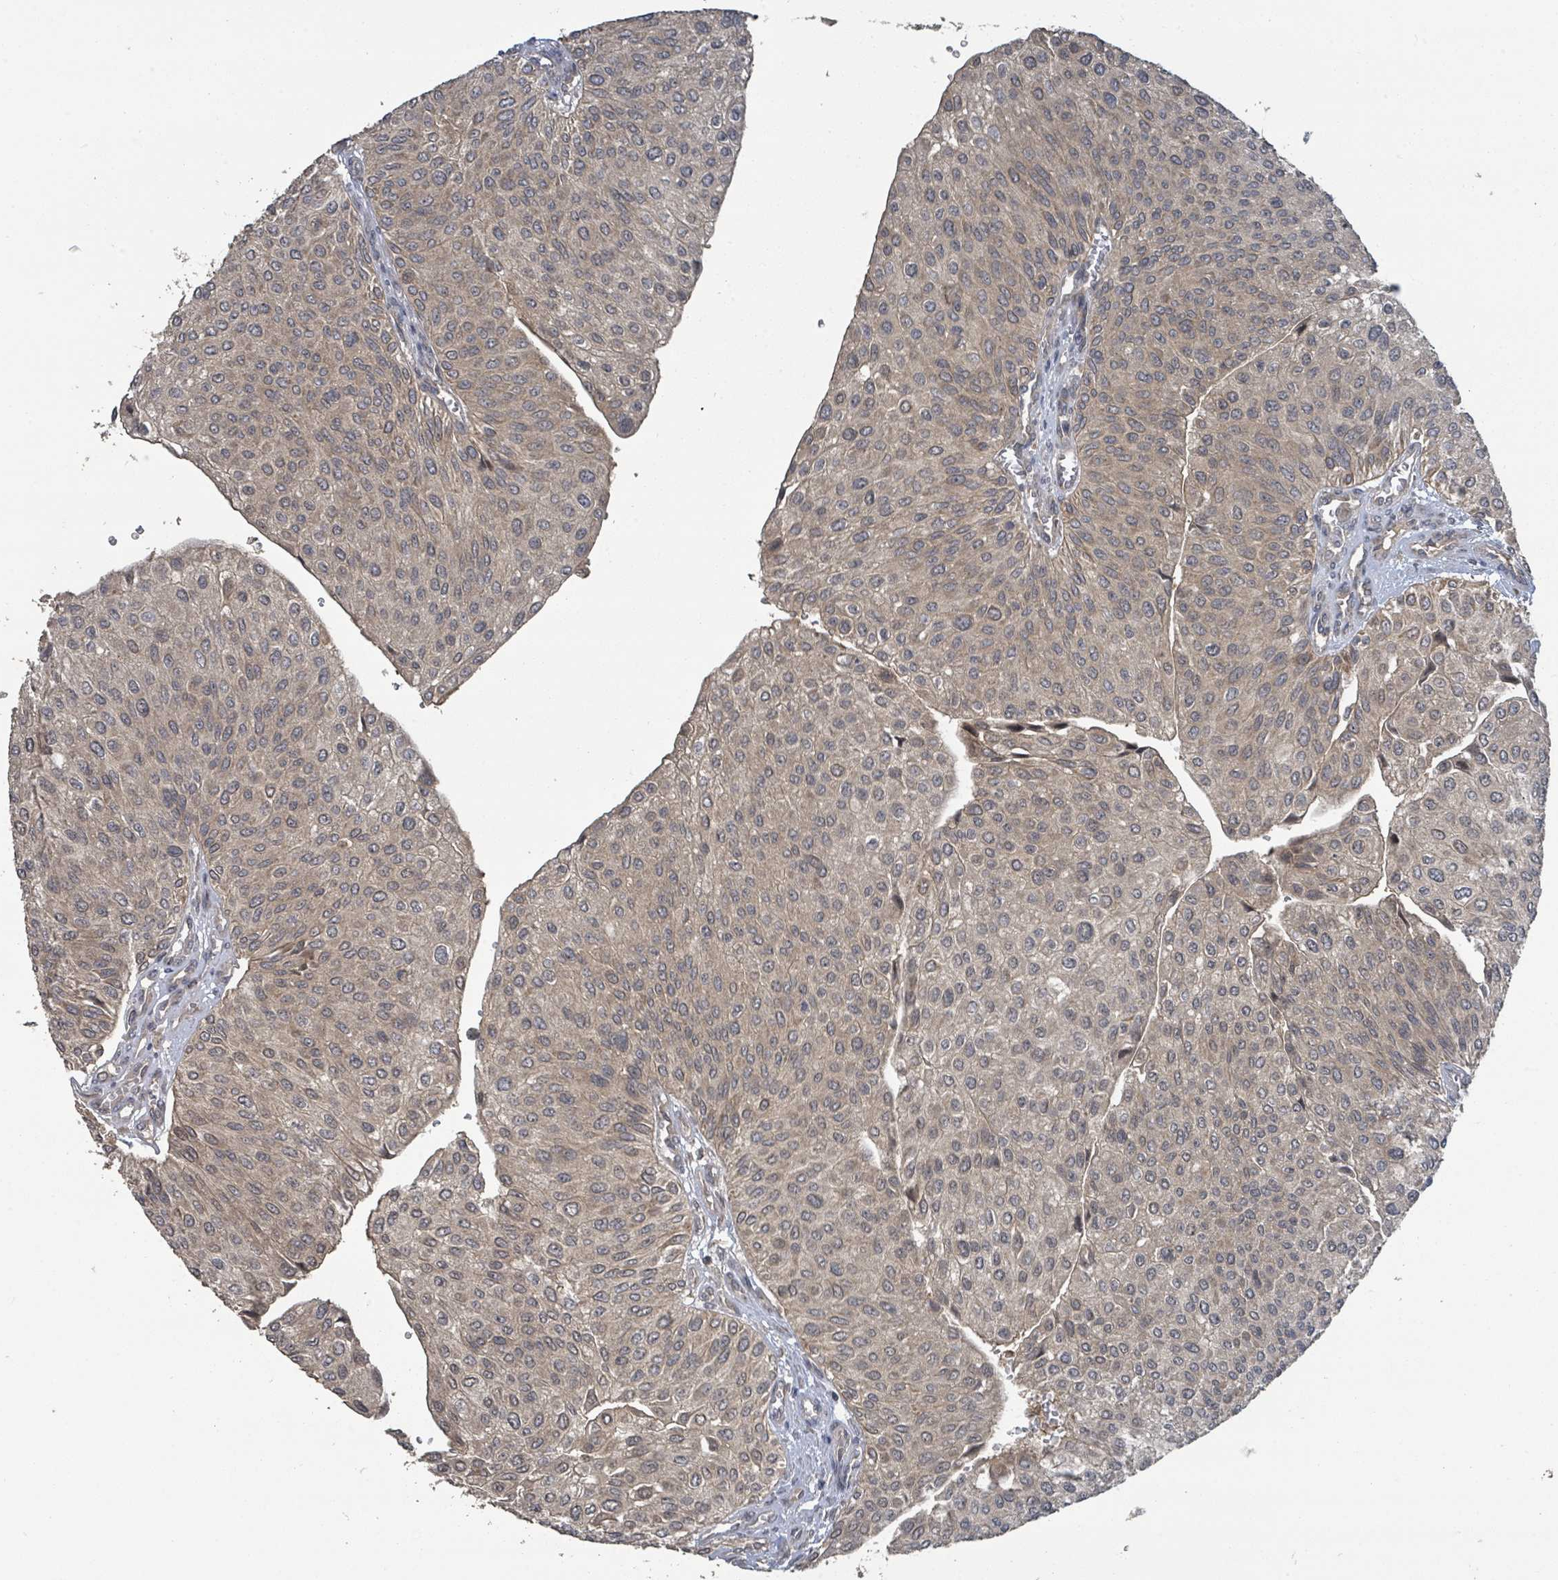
{"staining": {"intensity": "weak", "quantity": ">75%", "location": "cytoplasmic/membranous"}, "tissue": "urothelial cancer", "cell_type": "Tumor cells", "image_type": "cancer", "snomed": [{"axis": "morphology", "description": "Urothelial carcinoma, NOS"}, {"axis": "topography", "description": "Urinary bladder"}], "caption": "Human urothelial cancer stained with a brown dye shows weak cytoplasmic/membranous positive staining in approximately >75% of tumor cells.", "gene": "CCDC121", "patient": {"sex": "male", "age": 67}}